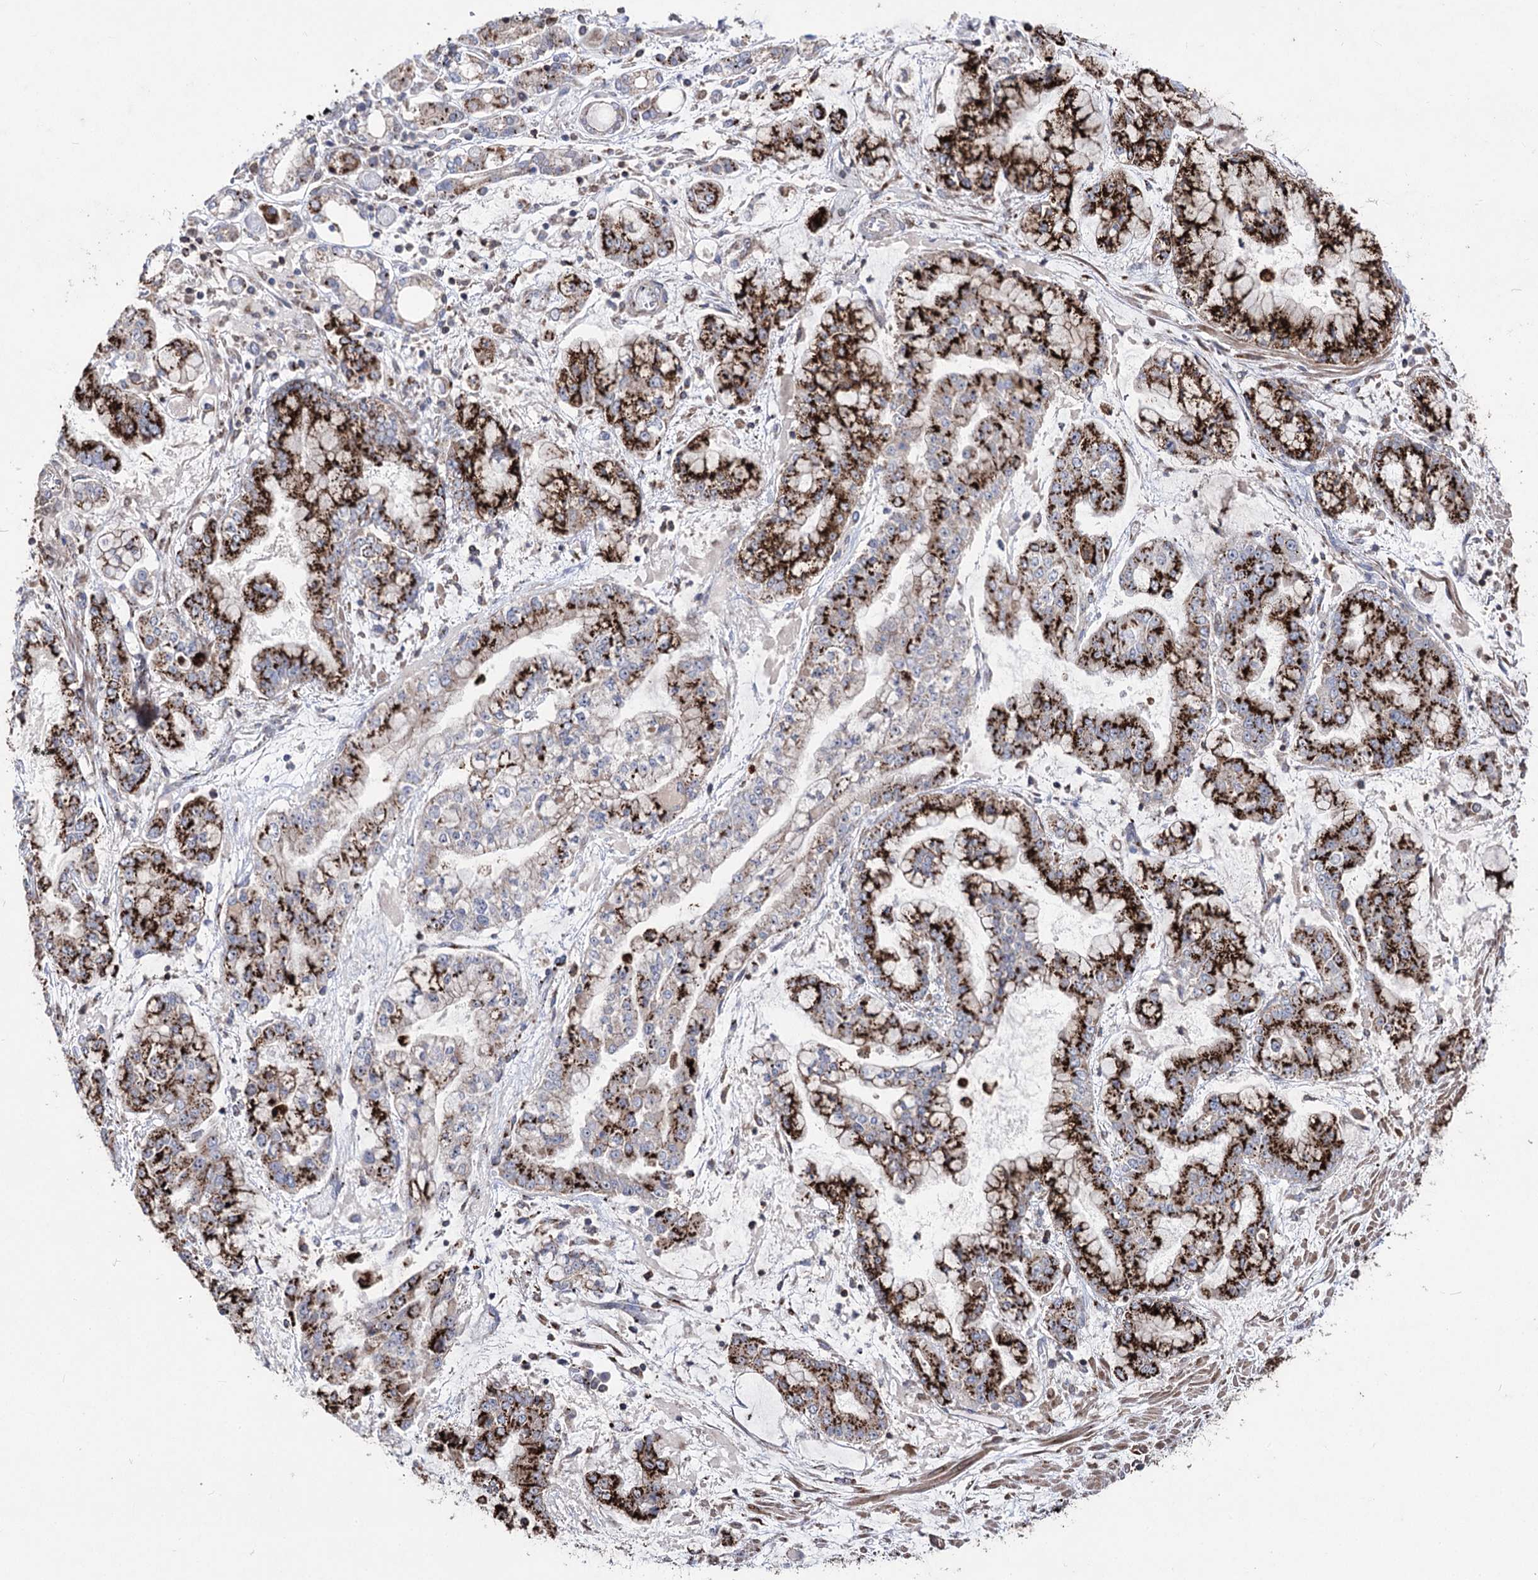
{"staining": {"intensity": "strong", "quantity": "25%-75%", "location": "cytoplasmic/membranous"}, "tissue": "stomach cancer", "cell_type": "Tumor cells", "image_type": "cancer", "snomed": [{"axis": "morphology", "description": "Normal tissue, NOS"}, {"axis": "morphology", "description": "Adenocarcinoma, NOS"}, {"axis": "topography", "description": "Stomach, upper"}, {"axis": "topography", "description": "Stomach"}], "caption": "DAB (3,3'-diaminobenzidine) immunohistochemical staining of human stomach cancer (adenocarcinoma) displays strong cytoplasmic/membranous protein staining in about 25%-75% of tumor cells. Nuclei are stained in blue.", "gene": "ARHGAP20", "patient": {"sex": "male", "age": 76}}